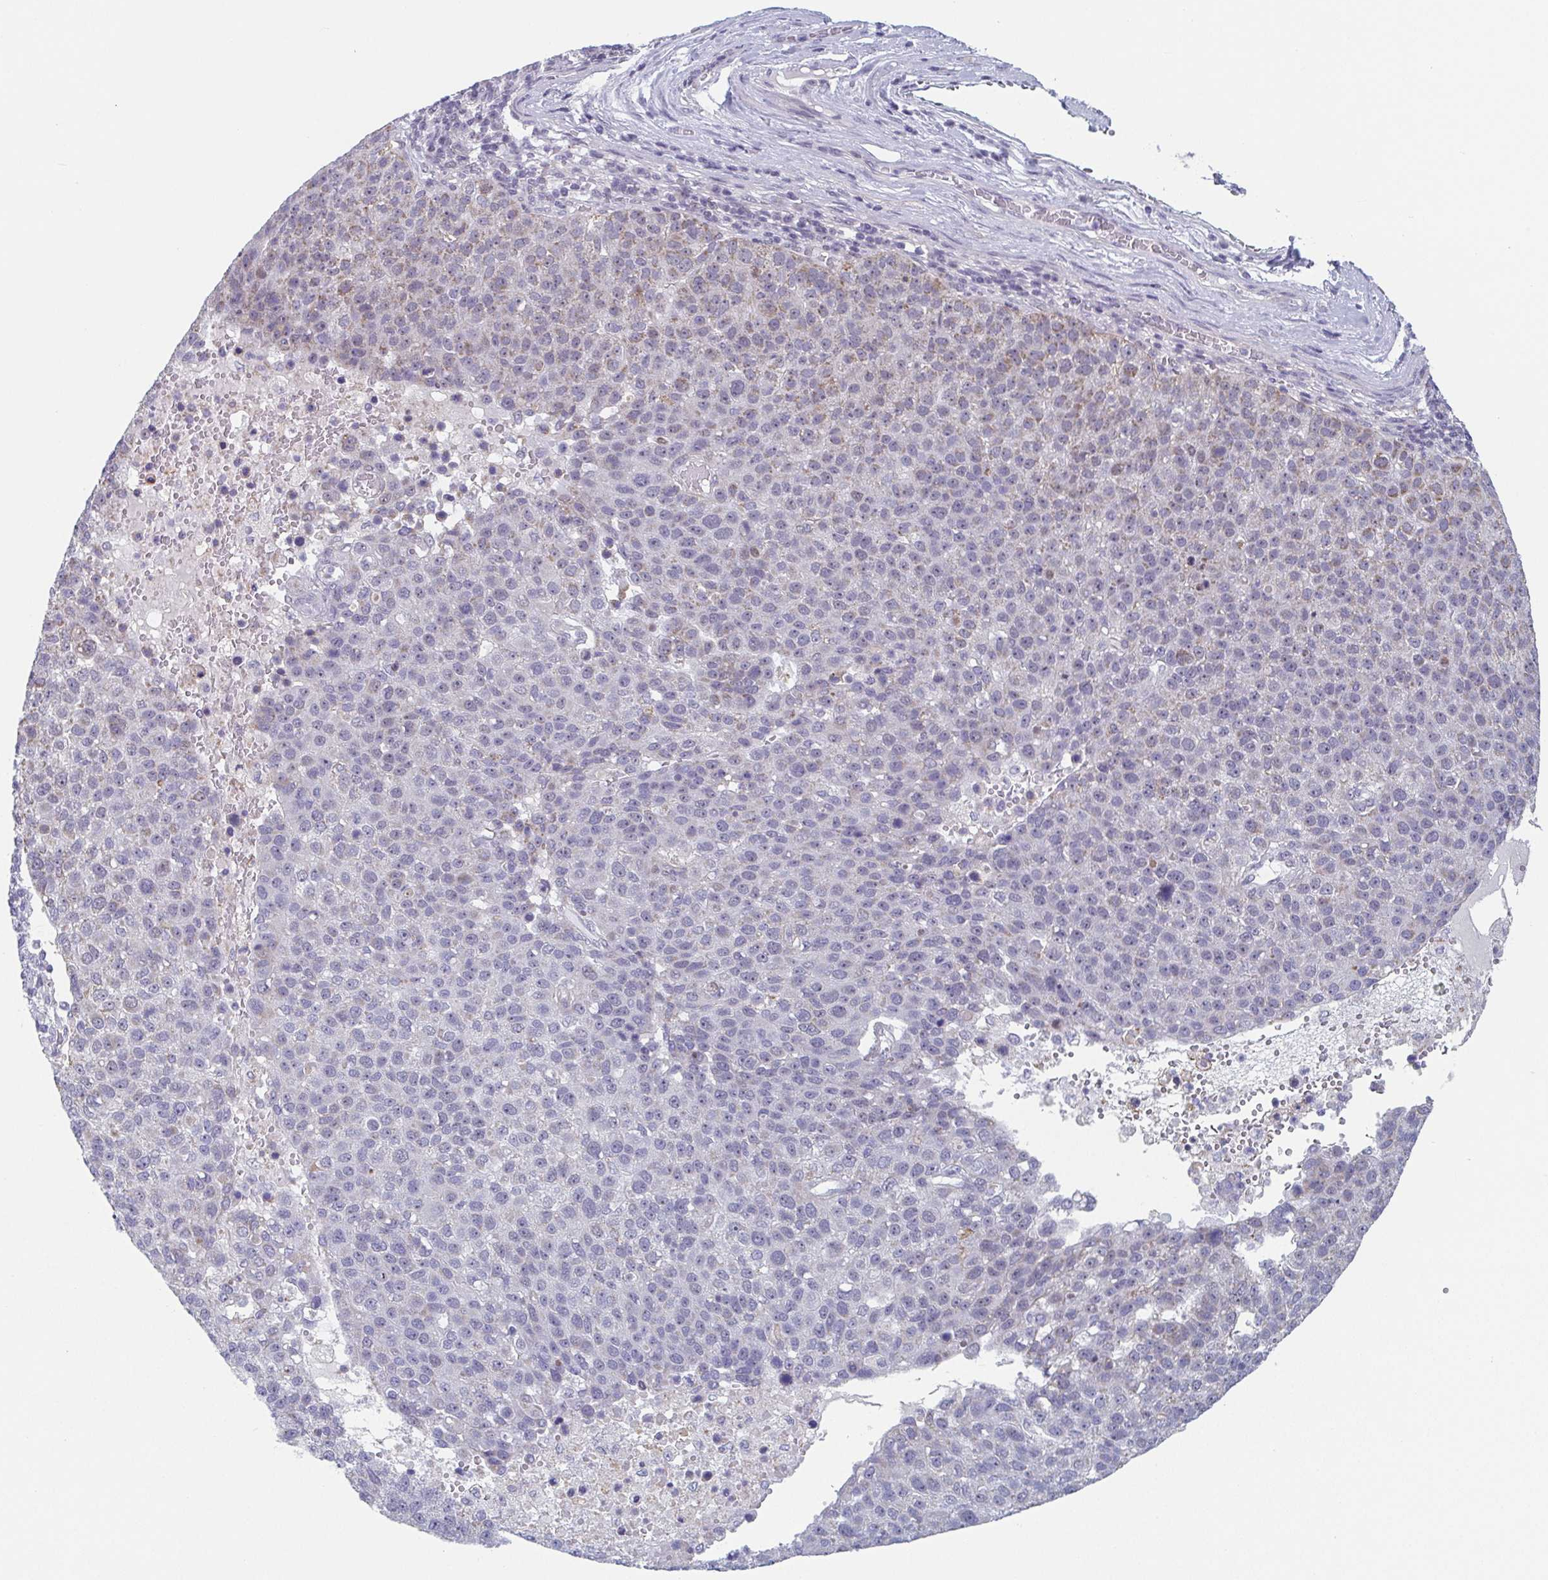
{"staining": {"intensity": "negative", "quantity": "none", "location": "none"}, "tissue": "pancreatic cancer", "cell_type": "Tumor cells", "image_type": "cancer", "snomed": [{"axis": "morphology", "description": "Adenocarcinoma, NOS"}, {"axis": "topography", "description": "Pancreas"}], "caption": "Immunohistochemistry (IHC) image of human pancreatic adenocarcinoma stained for a protein (brown), which demonstrates no staining in tumor cells.", "gene": "EXOSC7", "patient": {"sex": "female", "age": 61}}